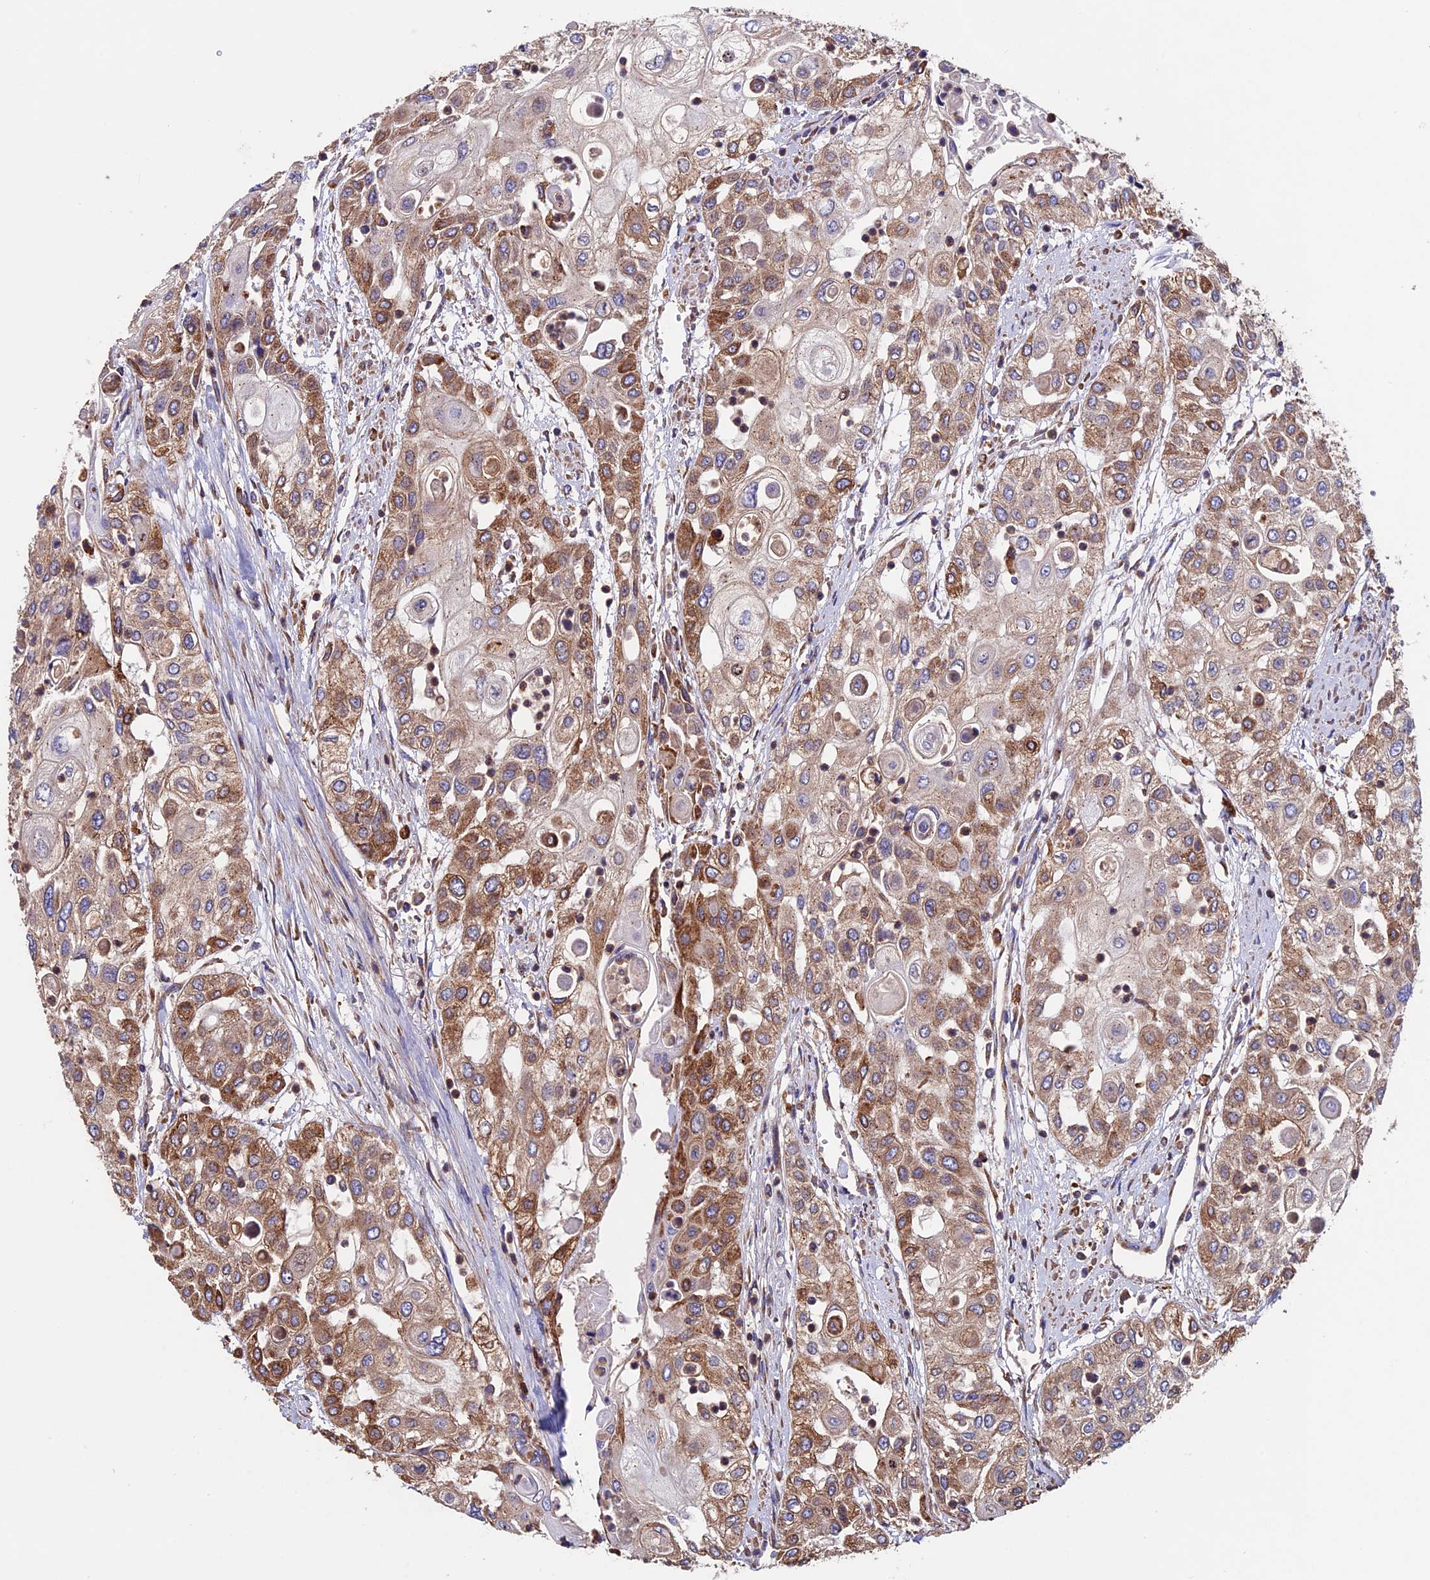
{"staining": {"intensity": "moderate", "quantity": ">75%", "location": "cytoplasmic/membranous"}, "tissue": "urothelial cancer", "cell_type": "Tumor cells", "image_type": "cancer", "snomed": [{"axis": "morphology", "description": "Urothelial carcinoma, High grade"}, {"axis": "topography", "description": "Urinary bladder"}], "caption": "Immunohistochemistry (DAB (3,3'-diaminobenzidine)) staining of human urothelial carcinoma (high-grade) reveals moderate cytoplasmic/membranous protein expression in about >75% of tumor cells. Nuclei are stained in blue.", "gene": "BTBD3", "patient": {"sex": "female", "age": 79}}